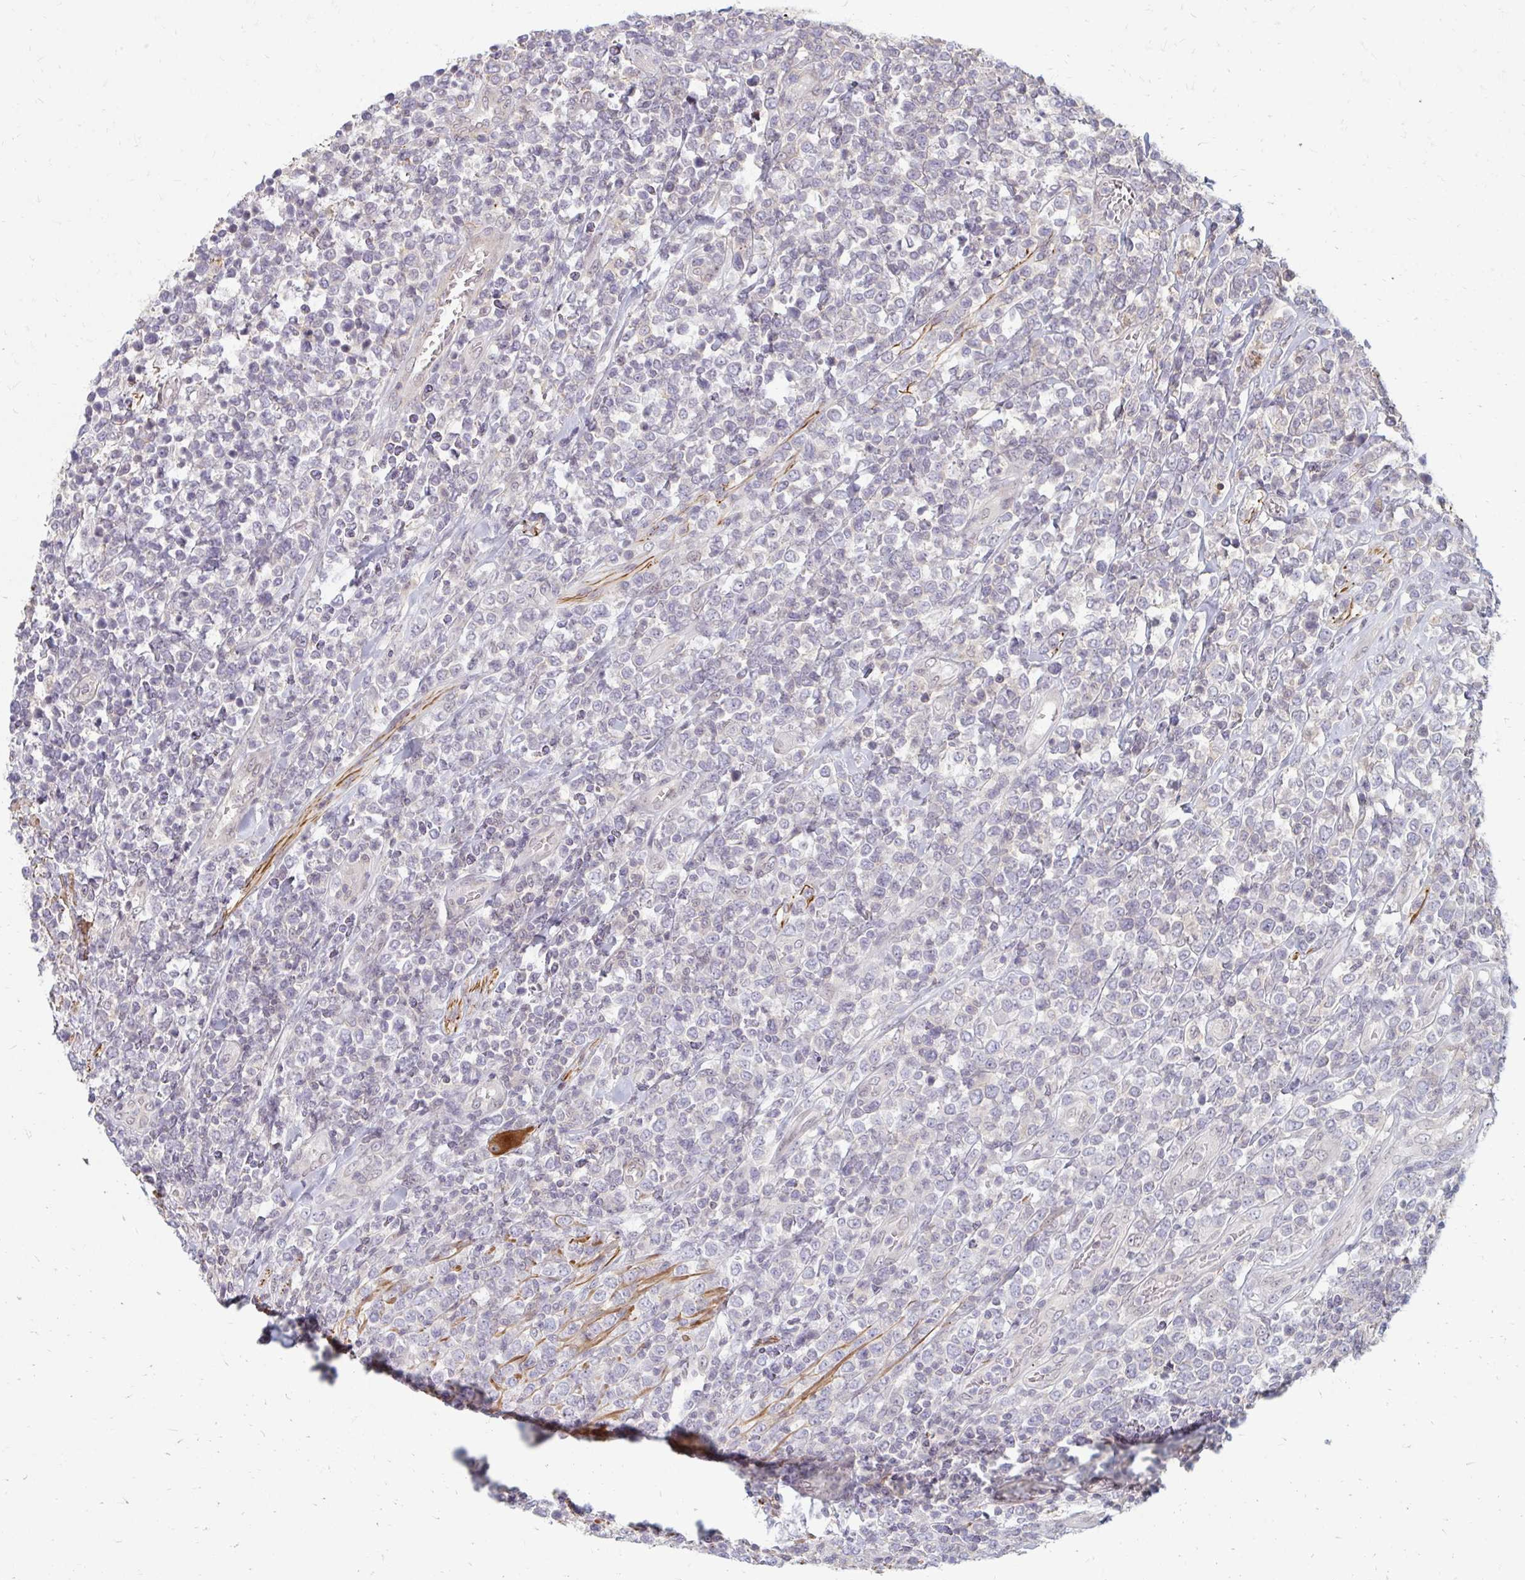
{"staining": {"intensity": "negative", "quantity": "none", "location": "none"}, "tissue": "lymphoma", "cell_type": "Tumor cells", "image_type": "cancer", "snomed": [{"axis": "morphology", "description": "Malignant lymphoma, non-Hodgkin's type, High grade"}, {"axis": "topography", "description": "Soft tissue"}], "caption": "Malignant lymphoma, non-Hodgkin's type (high-grade) was stained to show a protein in brown. There is no significant staining in tumor cells.", "gene": "GPC5", "patient": {"sex": "female", "age": 56}}